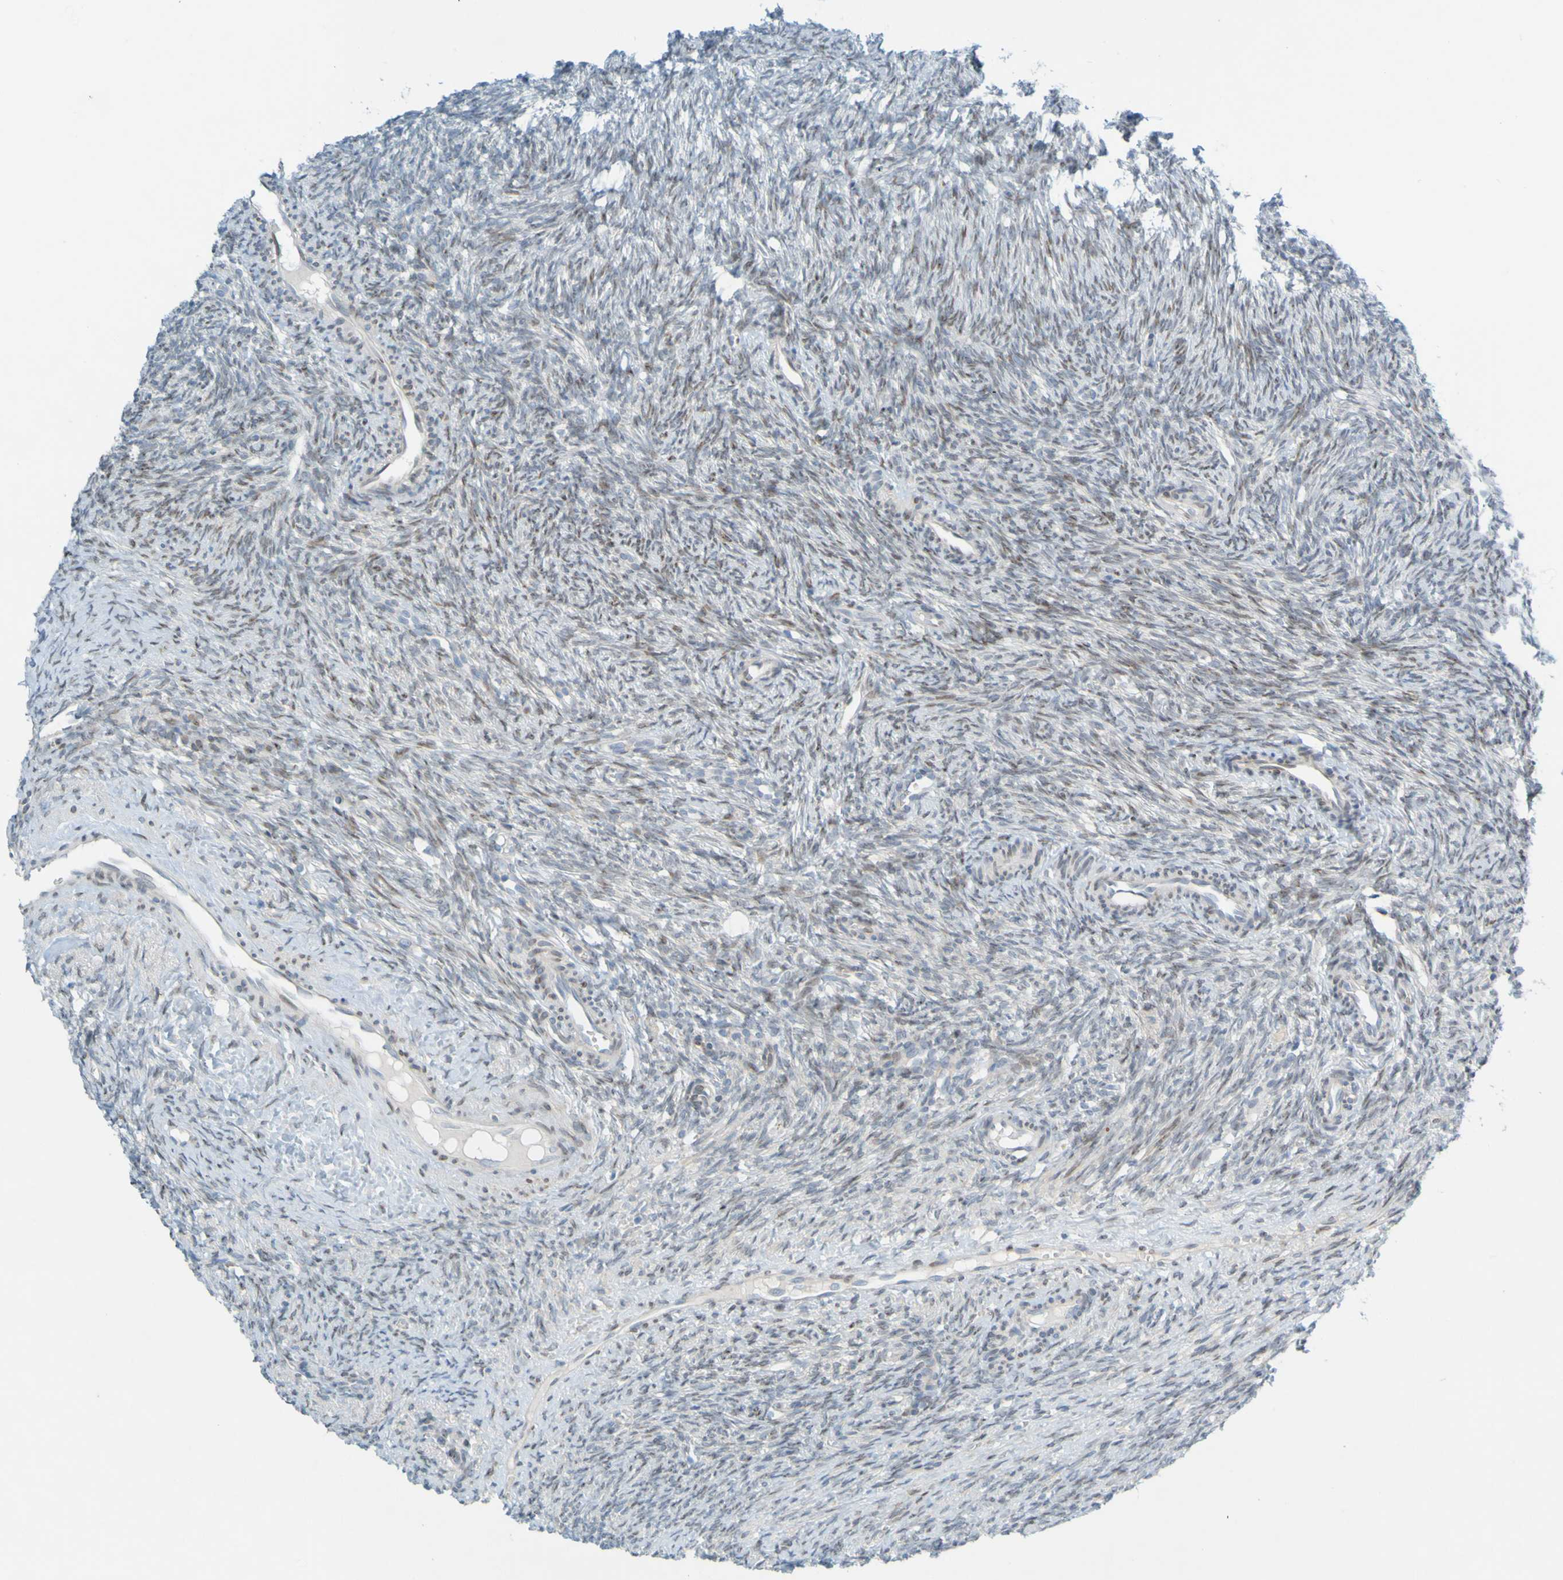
{"staining": {"intensity": "moderate", "quantity": ">75%", "location": "cytoplasmic/membranous"}, "tissue": "ovary", "cell_type": "Follicle cells", "image_type": "normal", "snomed": [{"axis": "morphology", "description": "Normal tissue, NOS"}, {"axis": "topography", "description": "Ovary"}], "caption": "Immunohistochemical staining of normal ovary shows medium levels of moderate cytoplasmic/membranous expression in approximately >75% of follicle cells. The staining was performed using DAB to visualize the protein expression in brown, while the nuclei were stained in blue with hematoxylin (Magnification: 20x).", "gene": "MAG", "patient": {"sex": "female", "age": 41}}